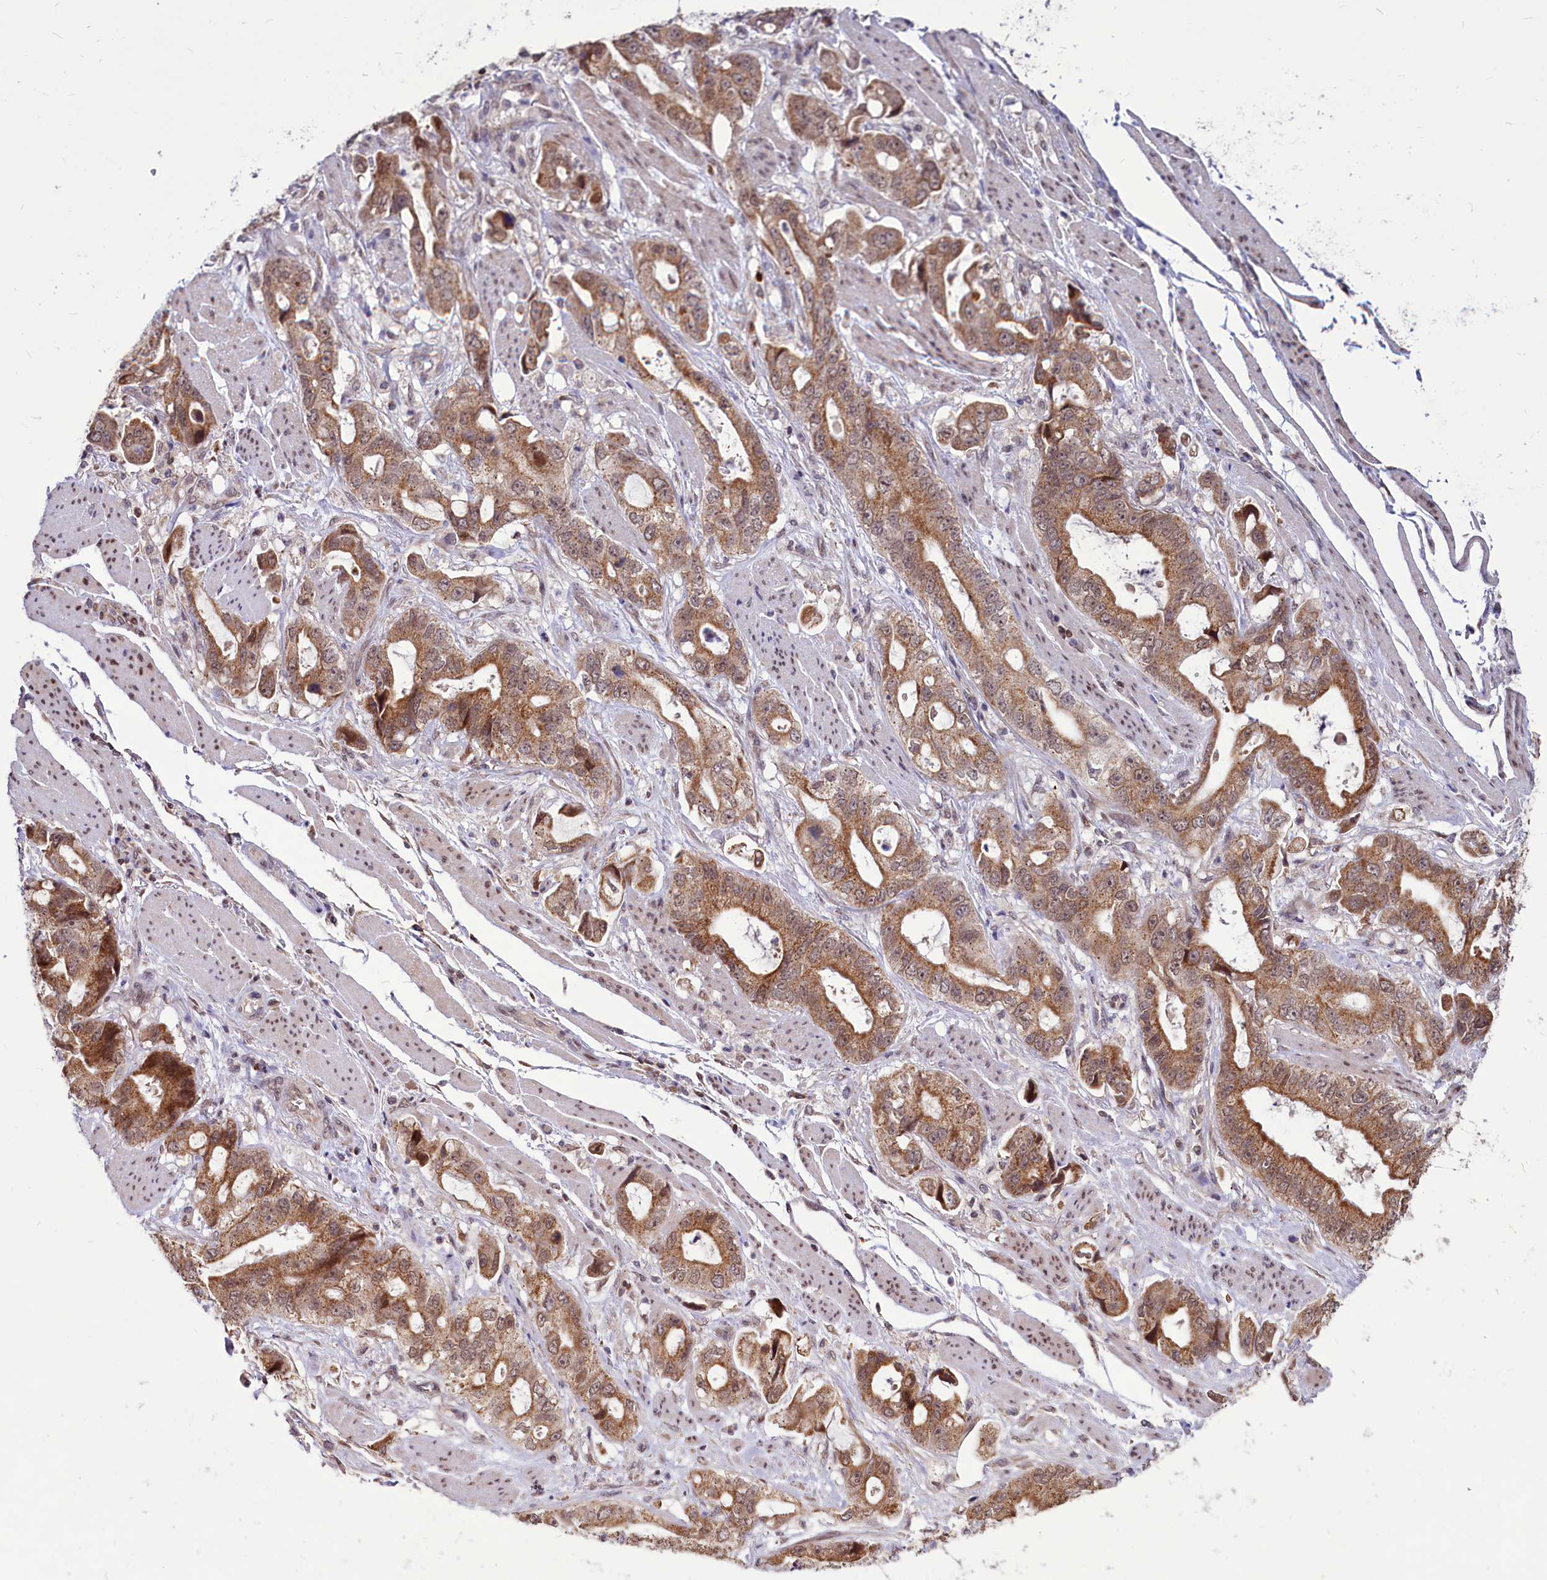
{"staining": {"intensity": "moderate", "quantity": ">75%", "location": "cytoplasmic/membranous"}, "tissue": "stomach cancer", "cell_type": "Tumor cells", "image_type": "cancer", "snomed": [{"axis": "morphology", "description": "Adenocarcinoma, NOS"}, {"axis": "topography", "description": "Stomach"}], "caption": "Stomach cancer (adenocarcinoma) stained for a protein (brown) demonstrates moderate cytoplasmic/membranous positive positivity in approximately >75% of tumor cells.", "gene": "PHC3", "patient": {"sex": "male", "age": 62}}